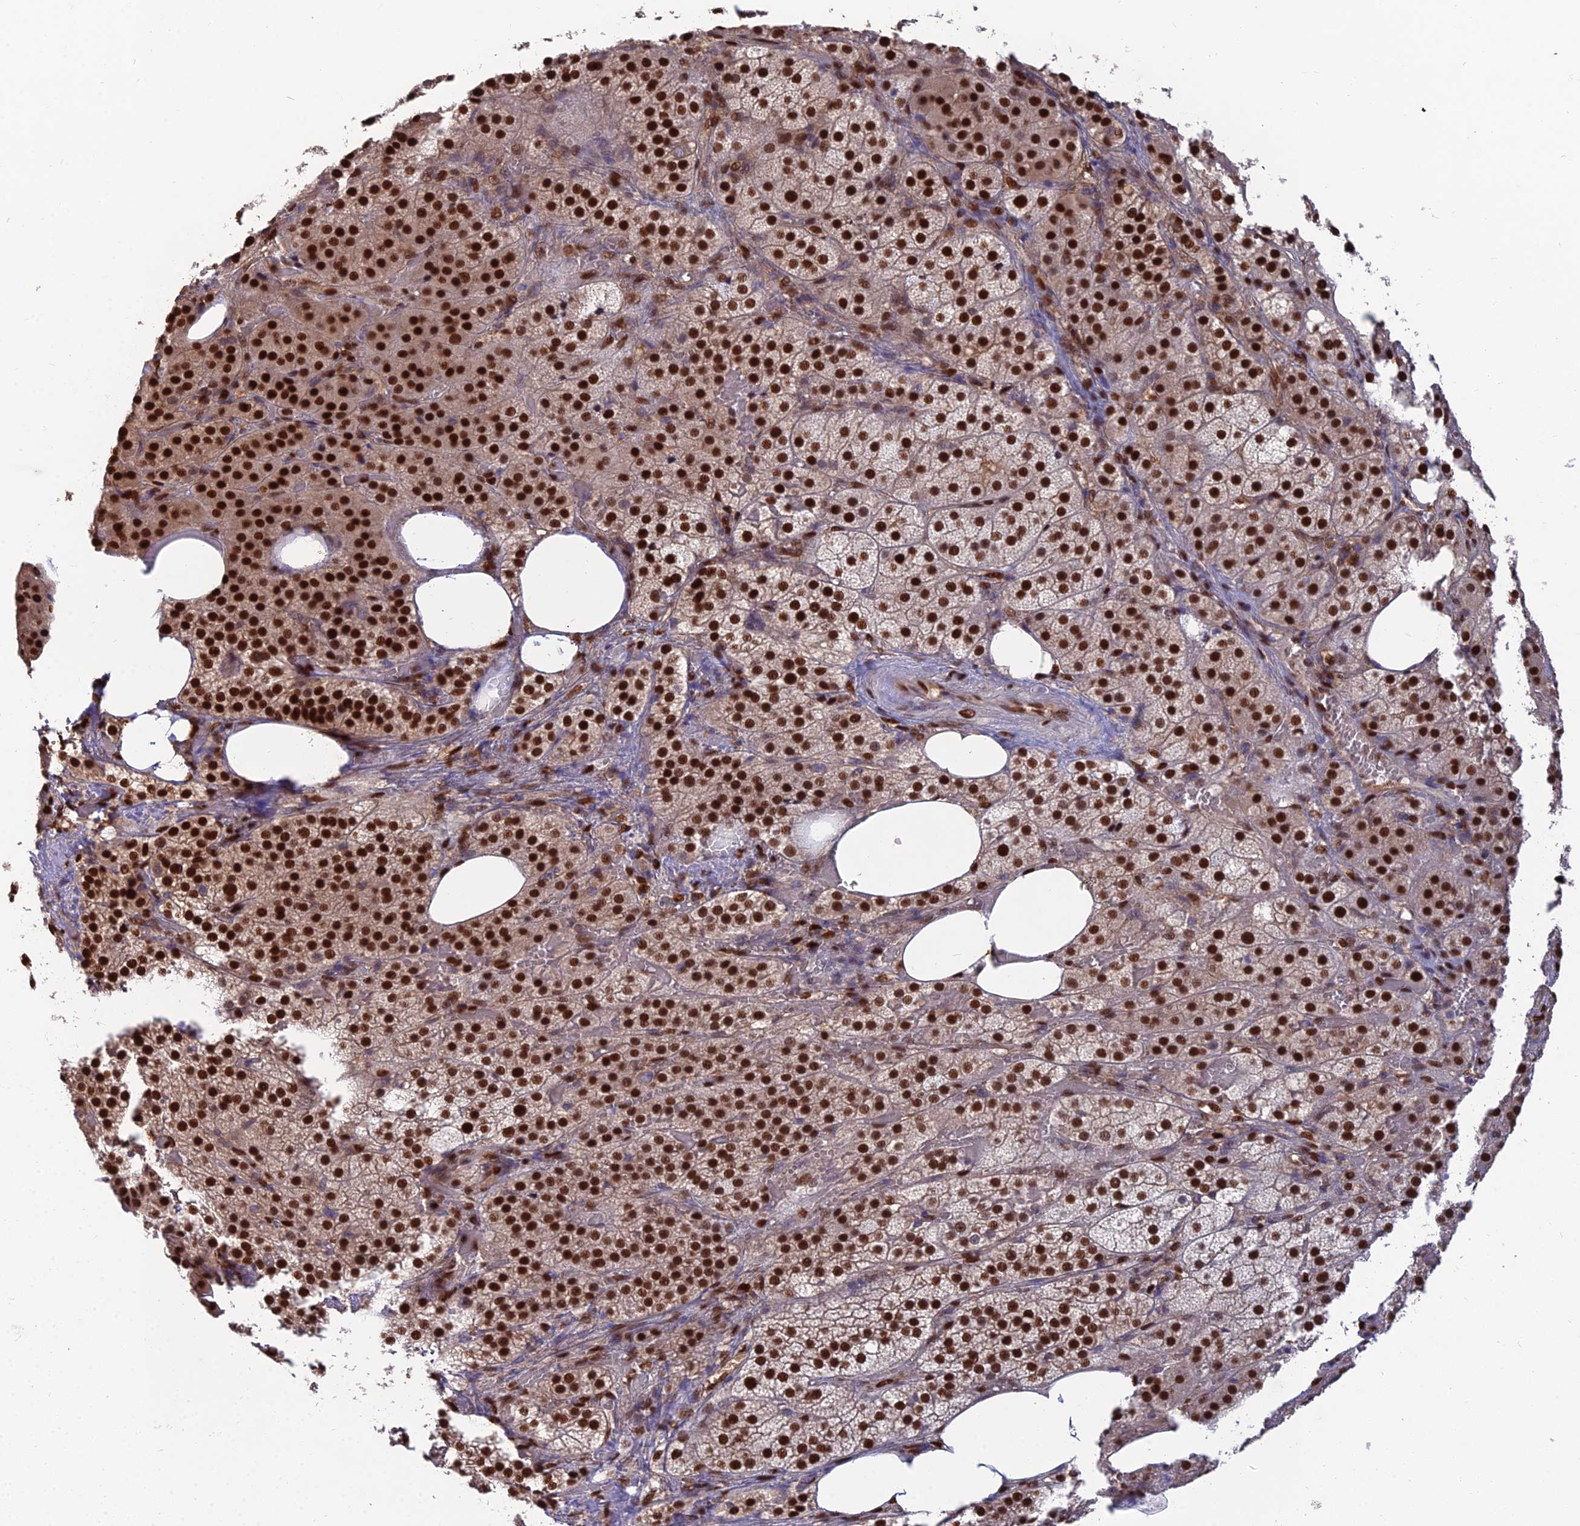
{"staining": {"intensity": "strong", "quantity": ">75%", "location": "nuclear"}, "tissue": "adrenal gland", "cell_type": "Glandular cells", "image_type": "normal", "snomed": [{"axis": "morphology", "description": "Normal tissue, NOS"}, {"axis": "topography", "description": "Adrenal gland"}], "caption": "DAB immunohistochemical staining of normal adrenal gland exhibits strong nuclear protein expression in approximately >75% of glandular cells. (brown staining indicates protein expression, while blue staining denotes nuclei).", "gene": "DNPEP", "patient": {"sex": "female", "age": 59}}